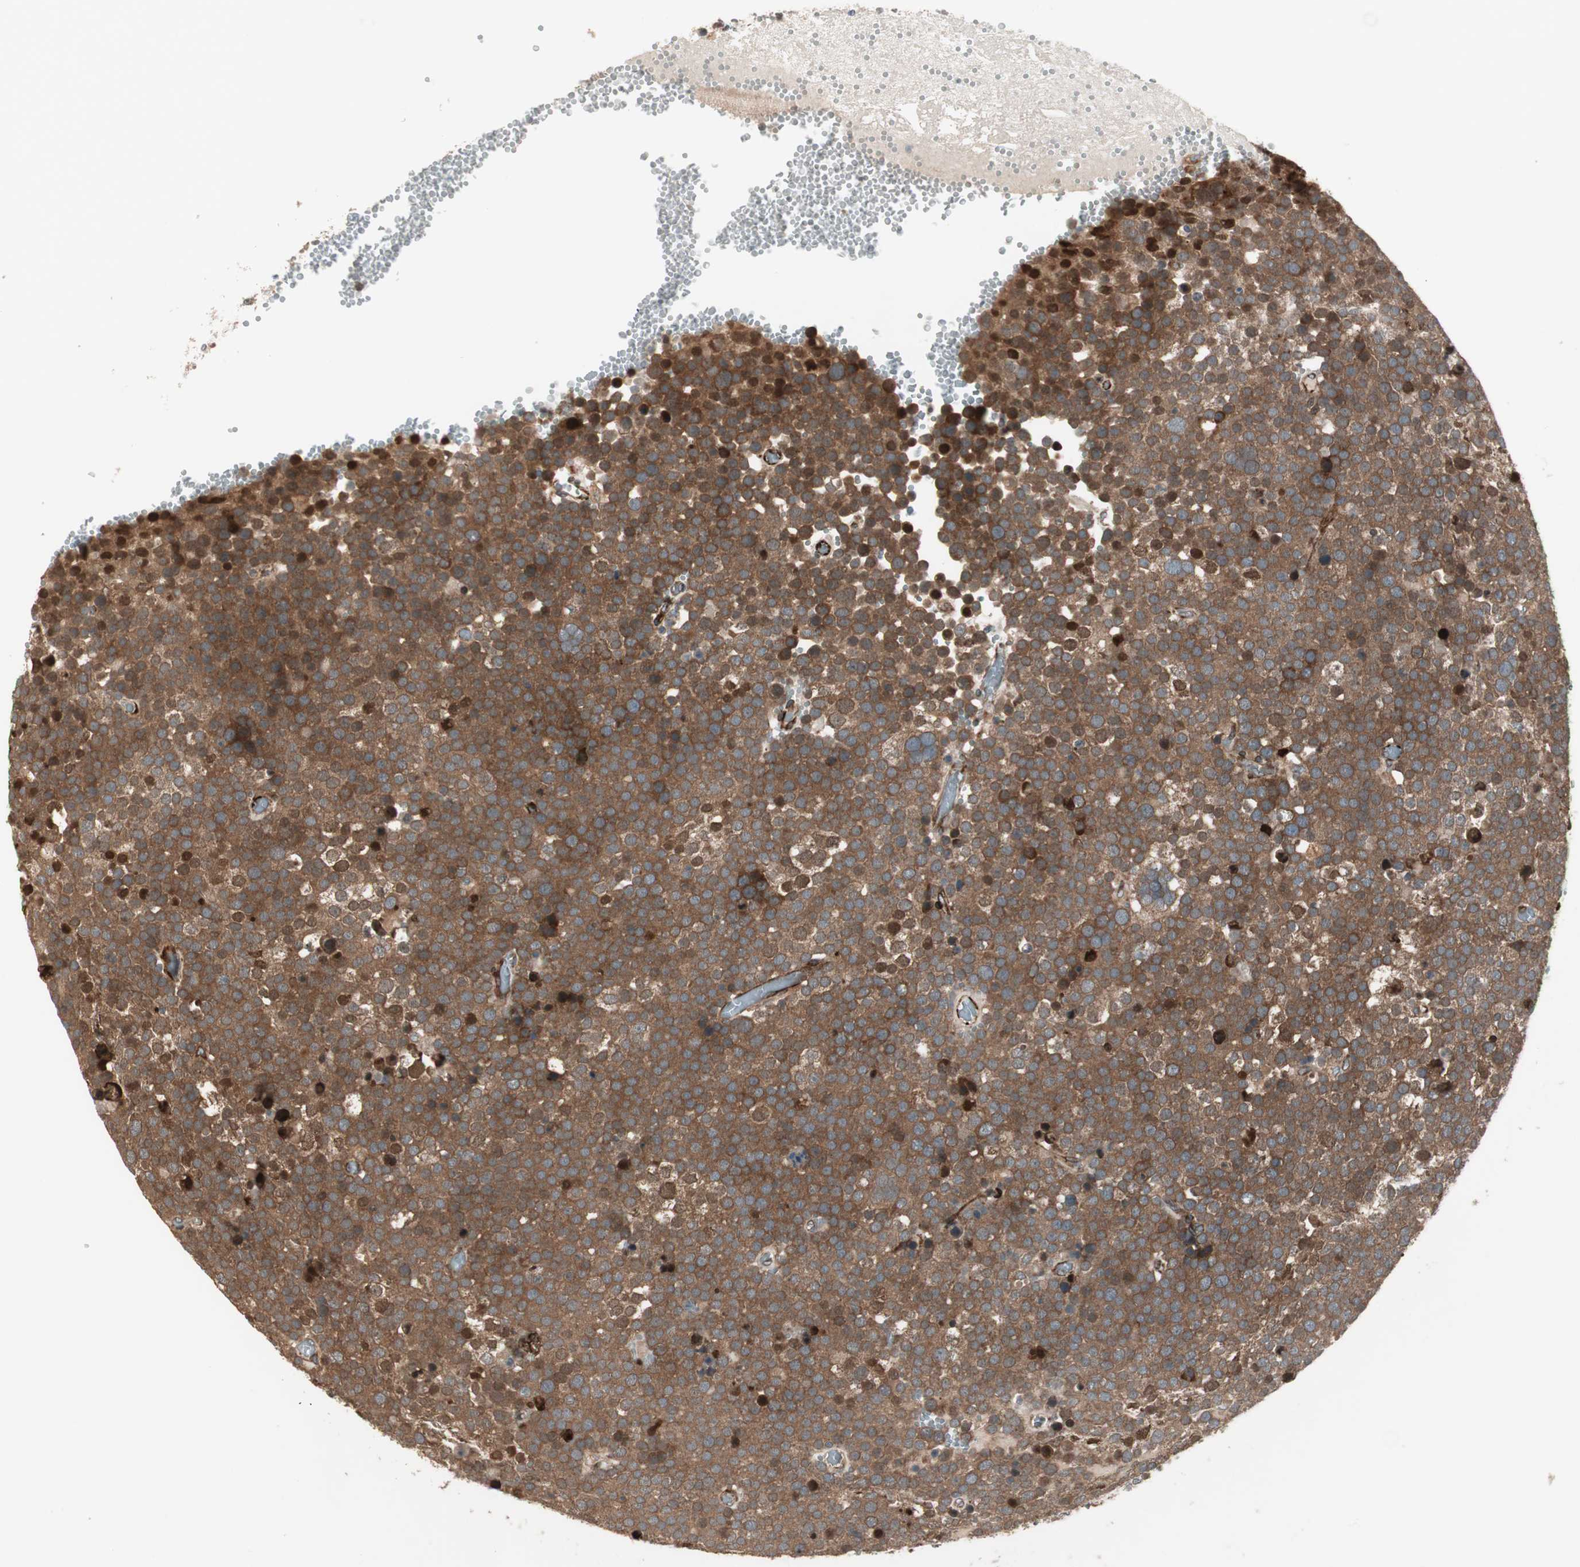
{"staining": {"intensity": "strong", "quantity": ">75%", "location": "cytoplasmic/membranous,nuclear"}, "tissue": "testis cancer", "cell_type": "Tumor cells", "image_type": "cancer", "snomed": [{"axis": "morphology", "description": "Seminoma, NOS"}, {"axis": "topography", "description": "Testis"}], "caption": "Strong cytoplasmic/membranous and nuclear staining is identified in about >75% of tumor cells in testis cancer.", "gene": "PPP2R5E", "patient": {"sex": "male", "age": 71}}